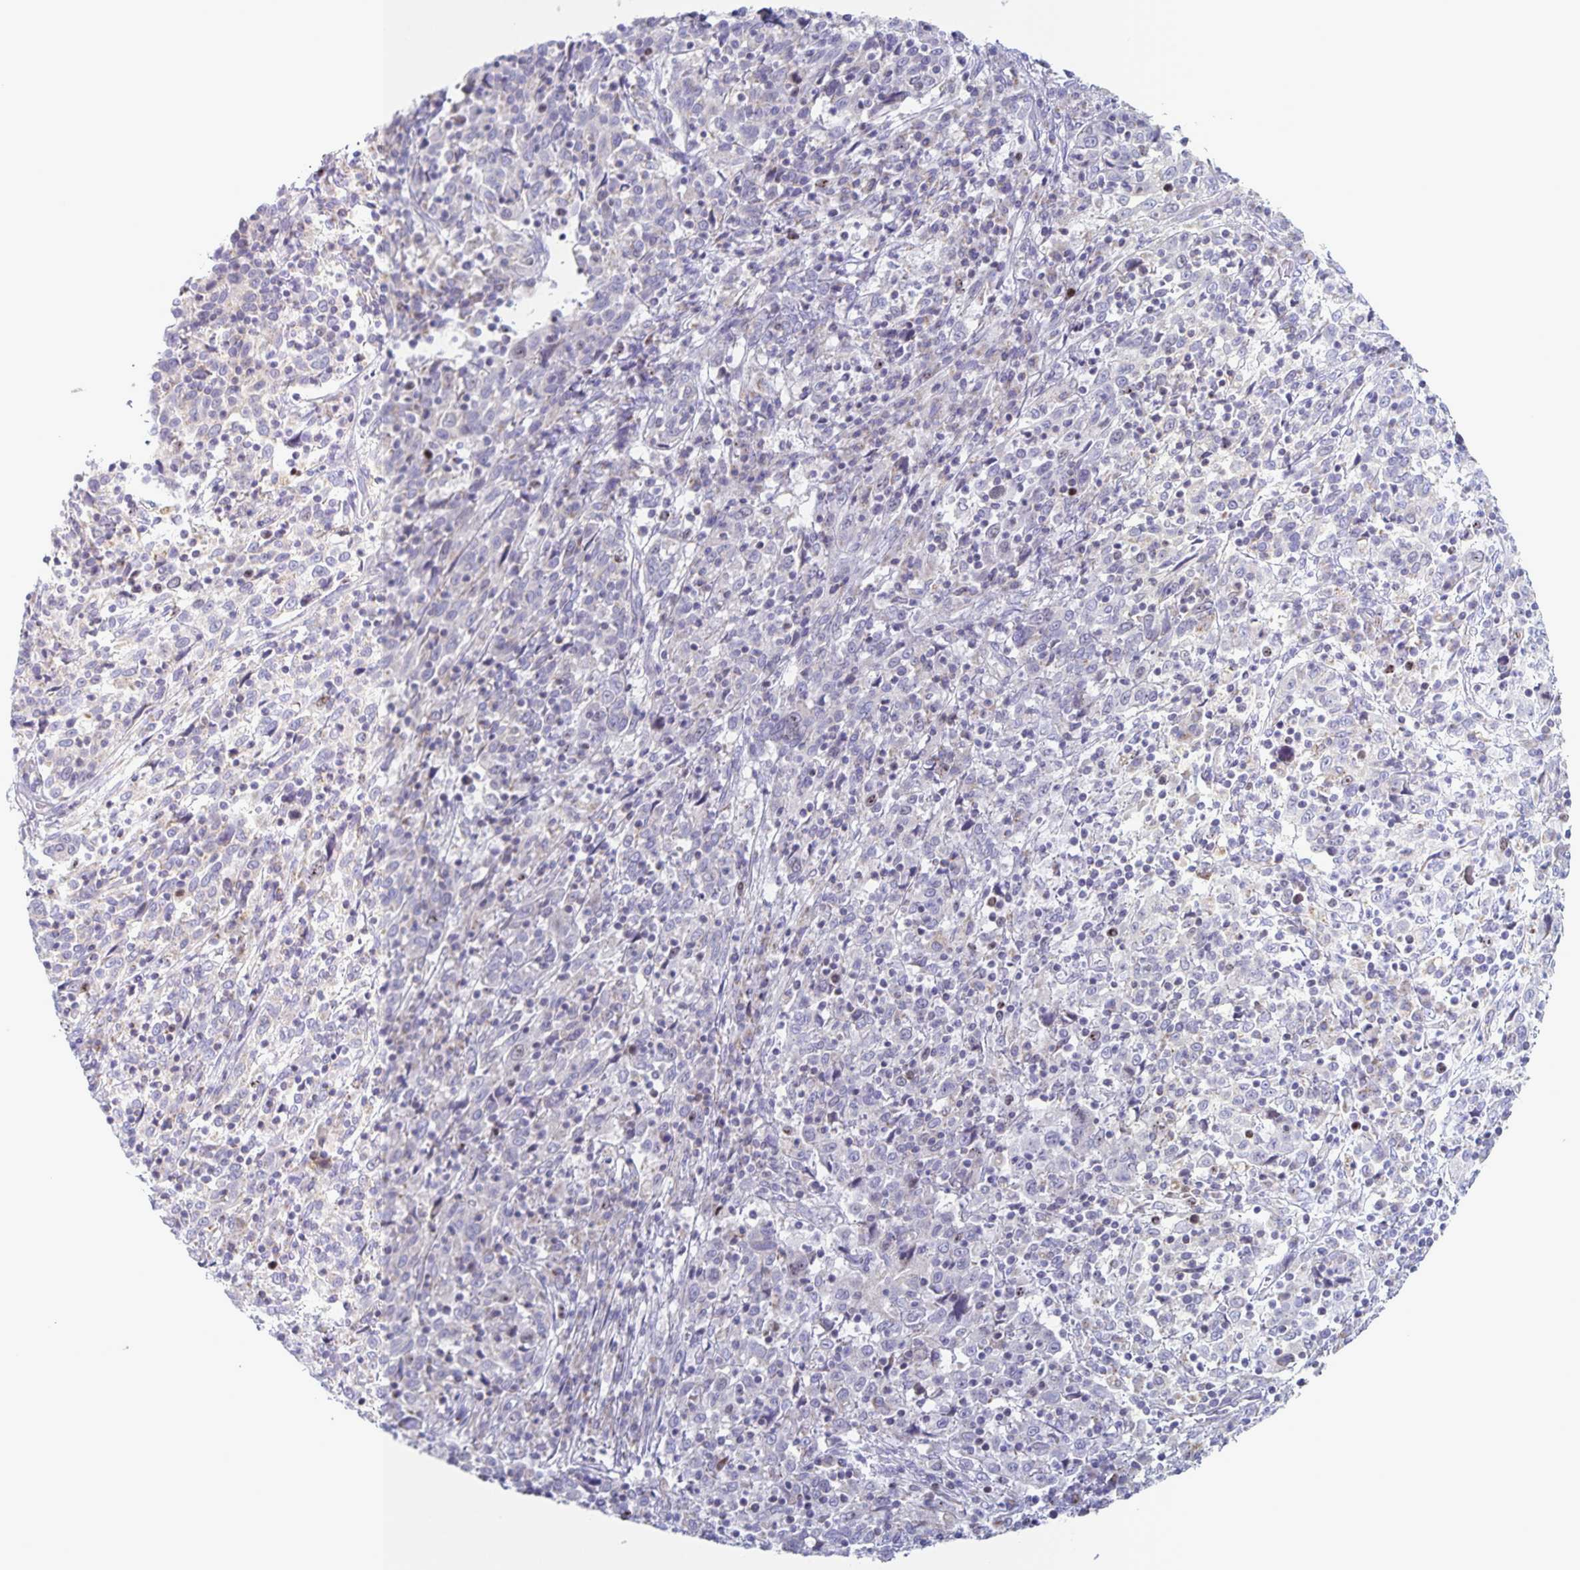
{"staining": {"intensity": "negative", "quantity": "none", "location": "none"}, "tissue": "cervical cancer", "cell_type": "Tumor cells", "image_type": "cancer", "snomed": [{"axis": "morphology", "description": "Squamous cell carcinoma, NOS"}, {"axis": "topography", "description": "Cervix"}], "caption": "Tumor cells show no significant protein expression in cervical cancer.", "gene": "CENPH", "patient": {"sex": "female", "age": 46}}